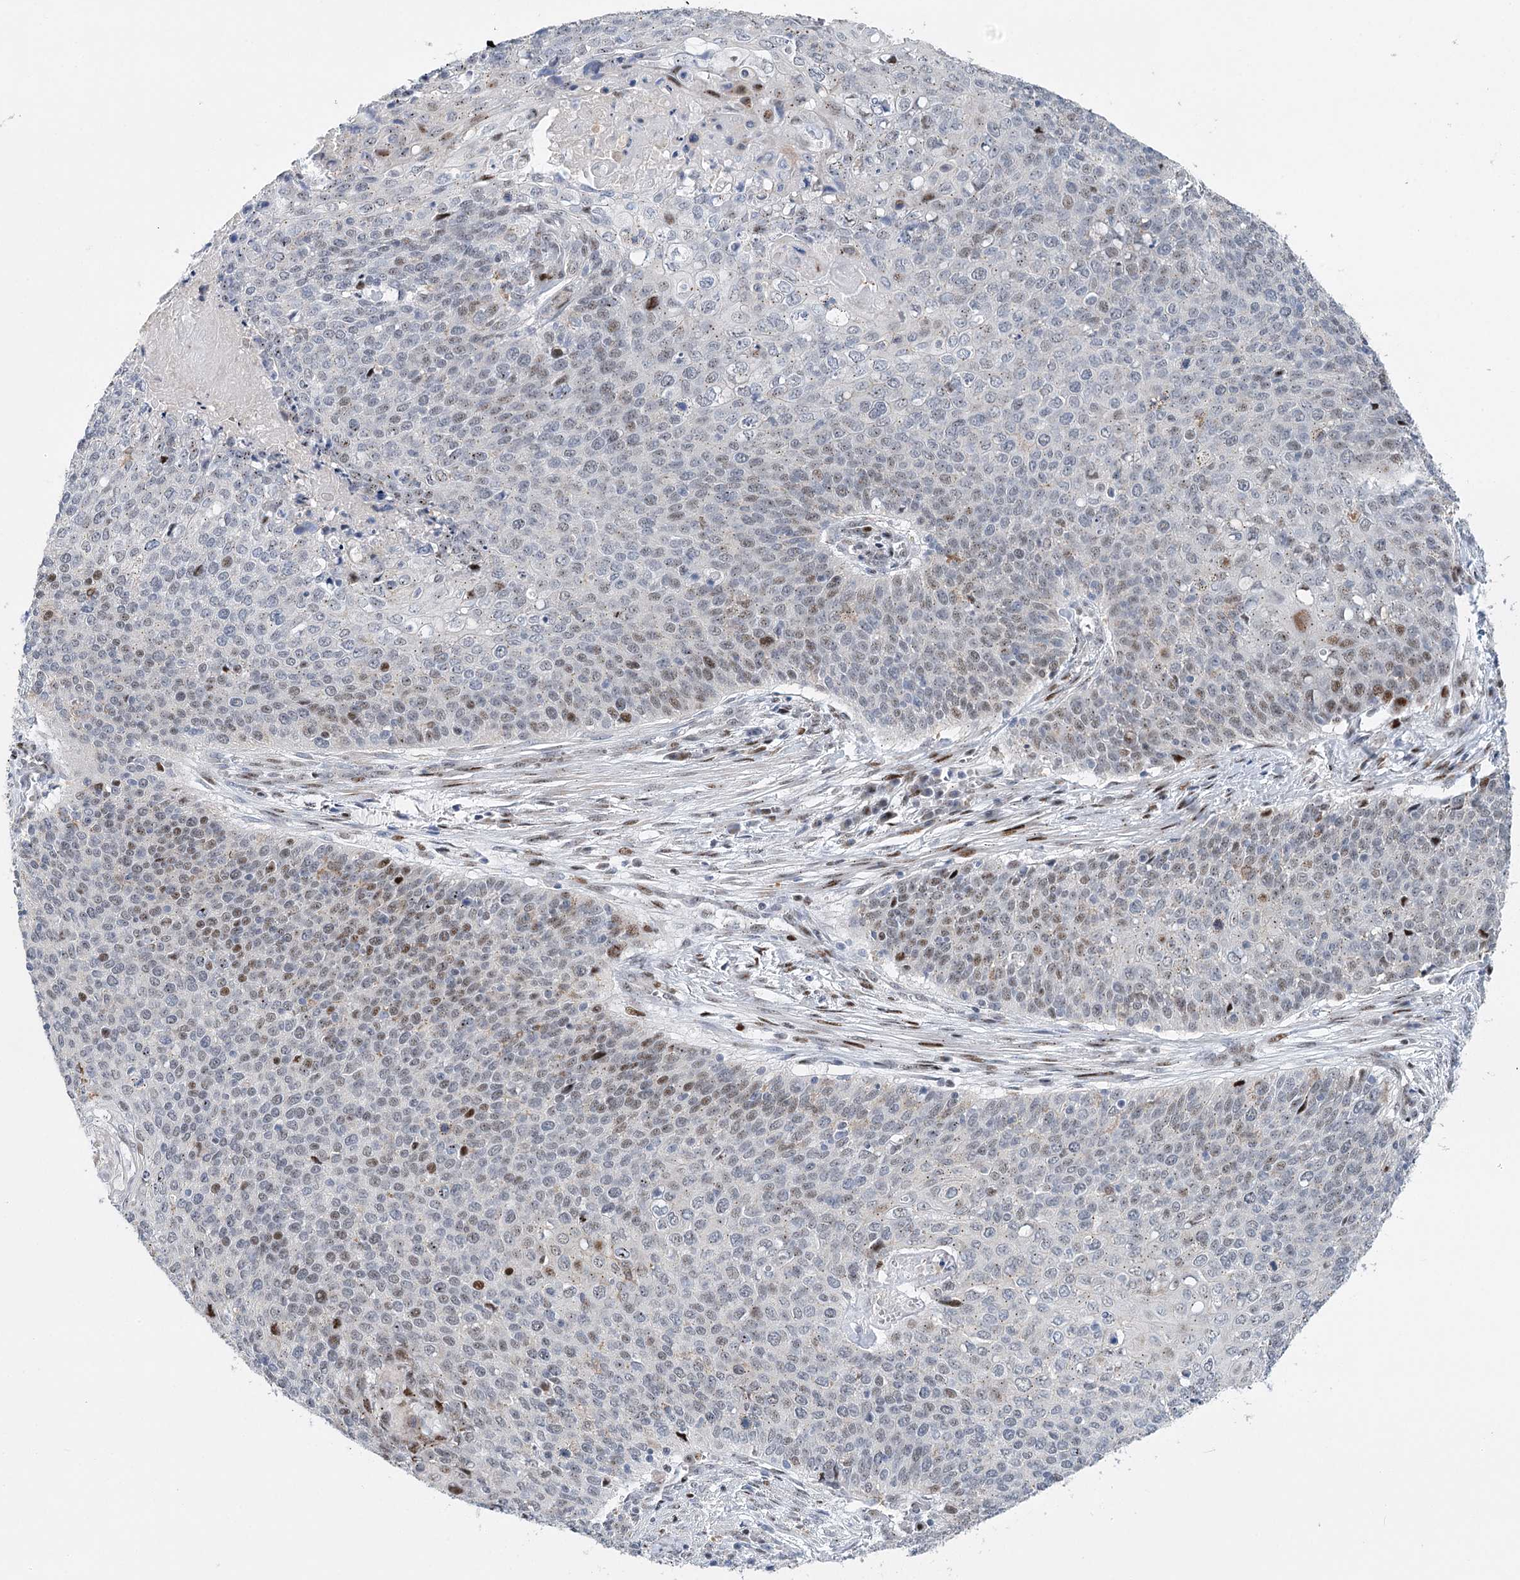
{"staining": {"intensity": "weak", "quantity": "<25%", "location": "nuclear"}, "tissue": "cervical cancer", "cell_type": "Tumor cells", "image_type": "cancer", "snomed": [{"axis": "morphology", "description": "Squamous cell carcinoma, NOS"}, {"axis": "topography", "description": "Cervix"}], "caption": "Cervical cancer stained for a protein using immunohistochemistry displays no staining tumor cells.", "gene": "CAMTA1", "patient": {"sex": "female", "age": 39}}